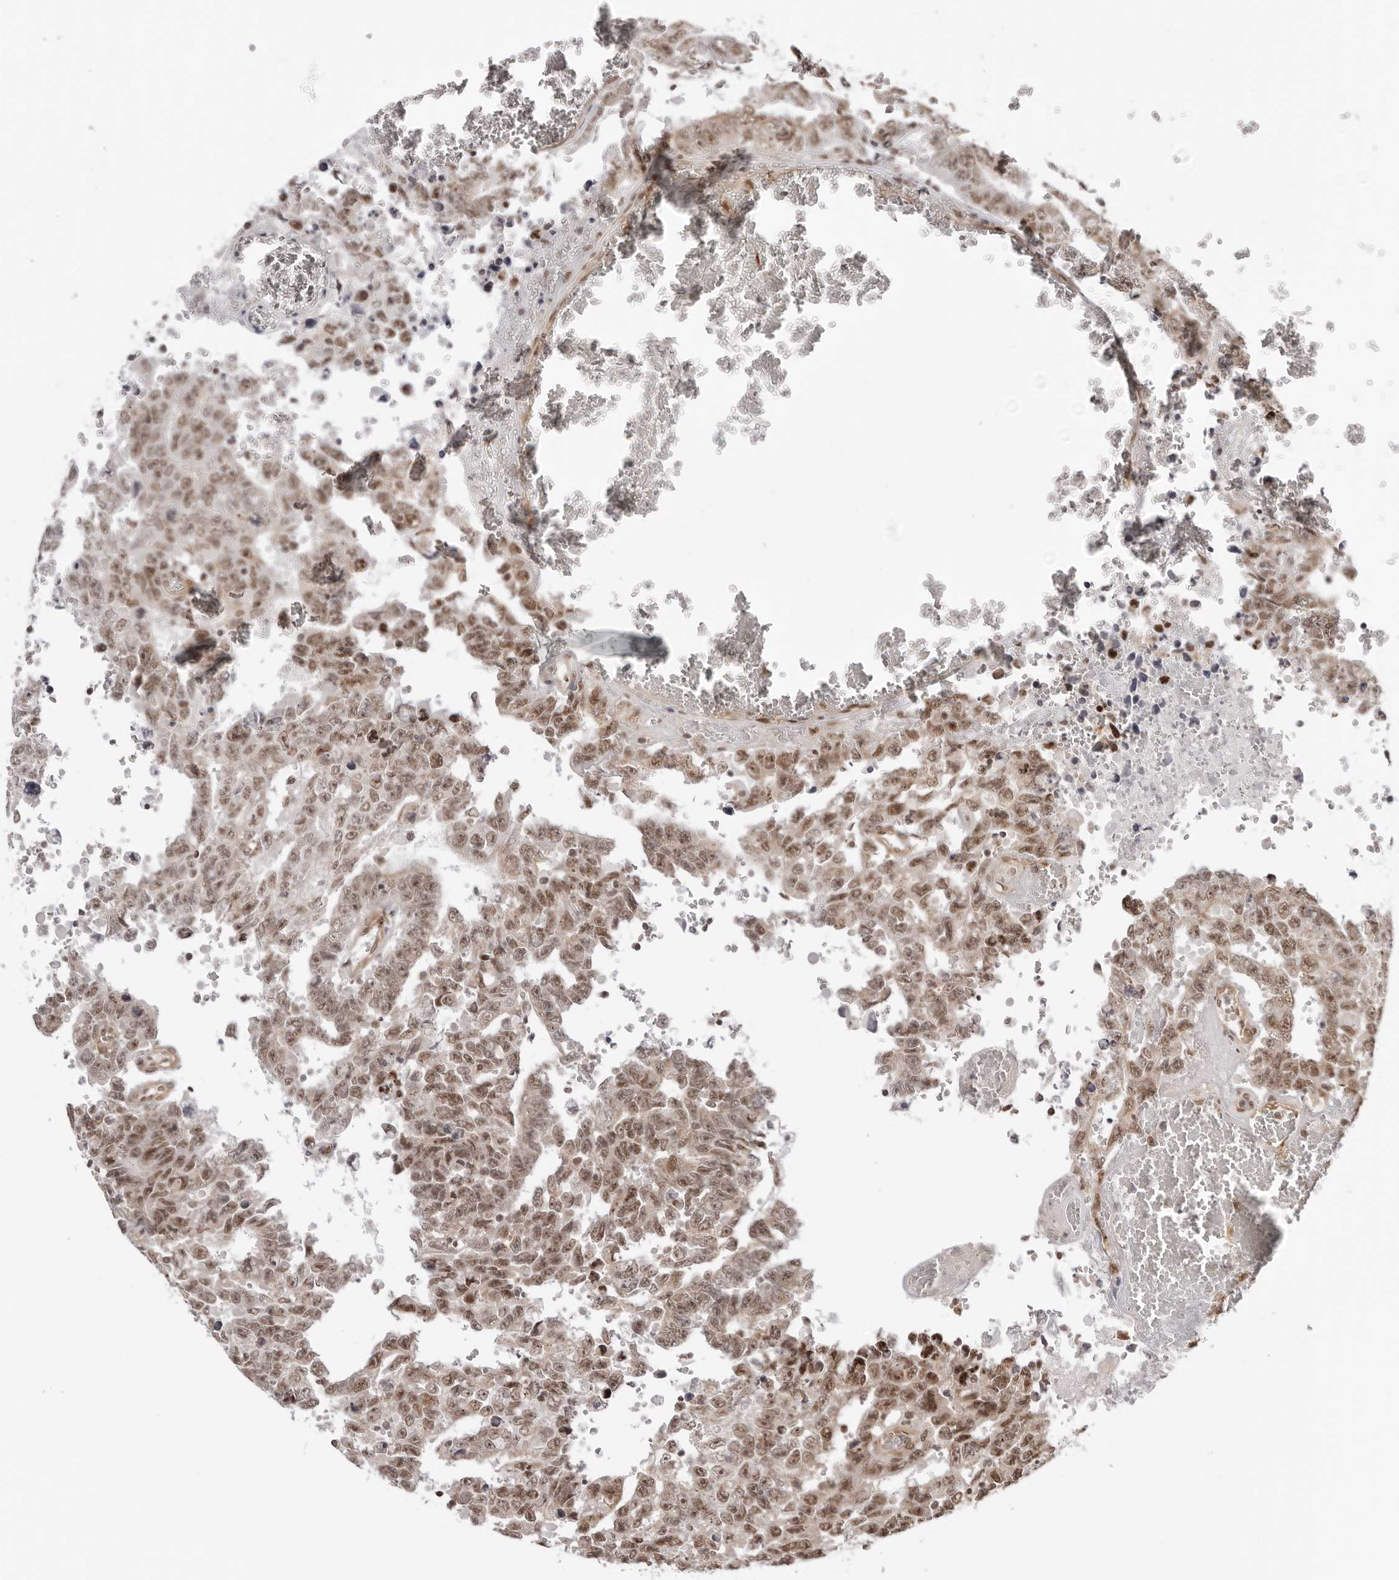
{"staining": {"intensity": "moderate", "quantity": ">75%", "location": "nuclear"}, "tissue": "testis cancer", "cell_type": "Tumor cells", "image_type": "cancer", "snomed": [{"axis": "morphology", "description": "Carcinoma, Embryonal, NOS"}, {"axis": "topography", "description": "Testis"}], "caption": "There is medium levels of moderate nuclear expression in tumor cells of embryonal carcinoma (testis), as demonstrated by immunohistochemical staining (brown color).", "gene": "SDE2", "patient": {"sex": "male", "age": 26}}